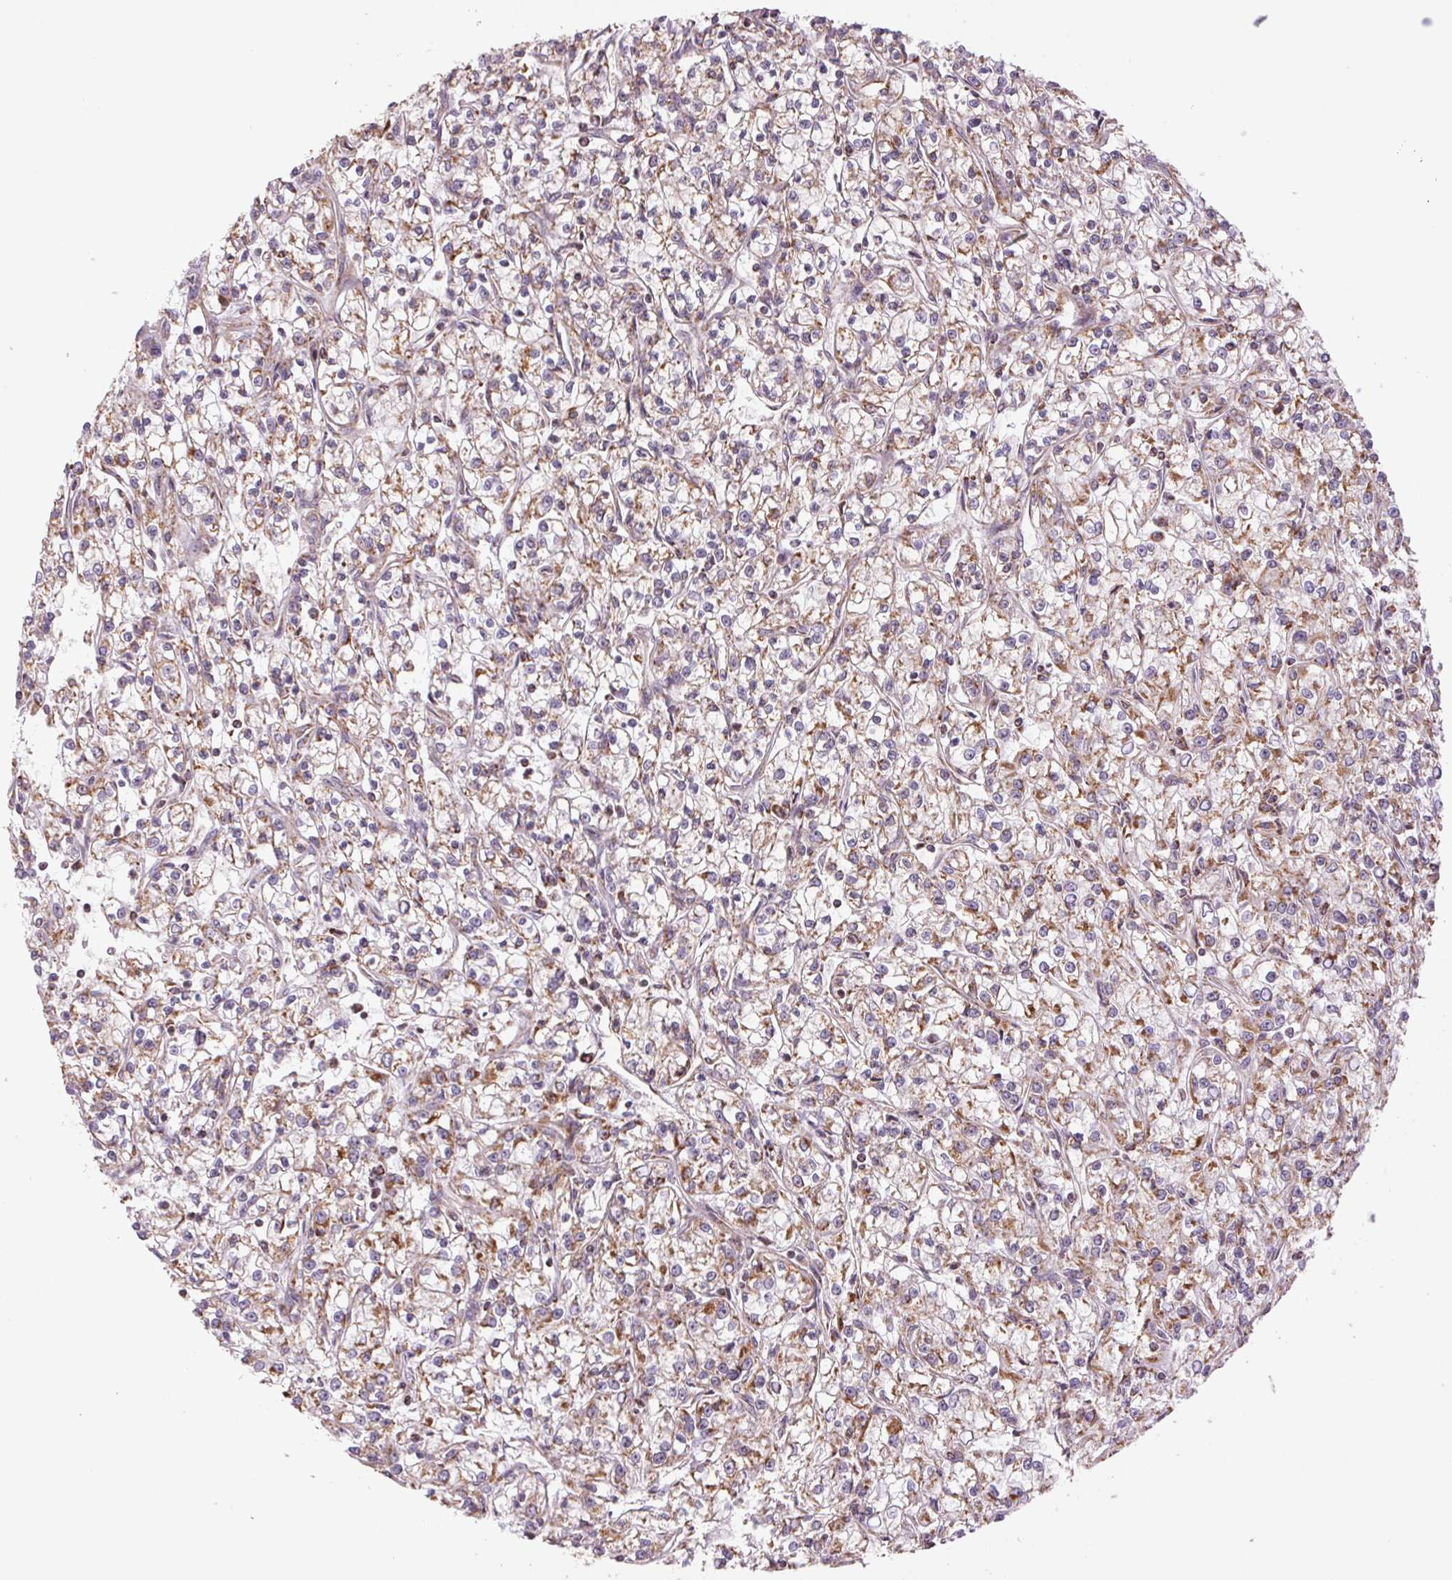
{"staining": {"intensity": "weak", "quantity": ">75%", "location": "cytoplasmic/membranous"}, "tissue": "renal cancer", "cell_type": "Tumor cells", "image_type": "cancer", "snomed": [{"axis": "morphology", "description": "Adenocarcinoma, NOS"}, {"axis": "topography", "description": "Kidney"}], "caption": "A brown stain shows weak cytoplasmic/membranous staining of a protein in renal cancer tumor cells.", "gene": "MATCAP1", "patient": {"sex": "female", "age": 59}}